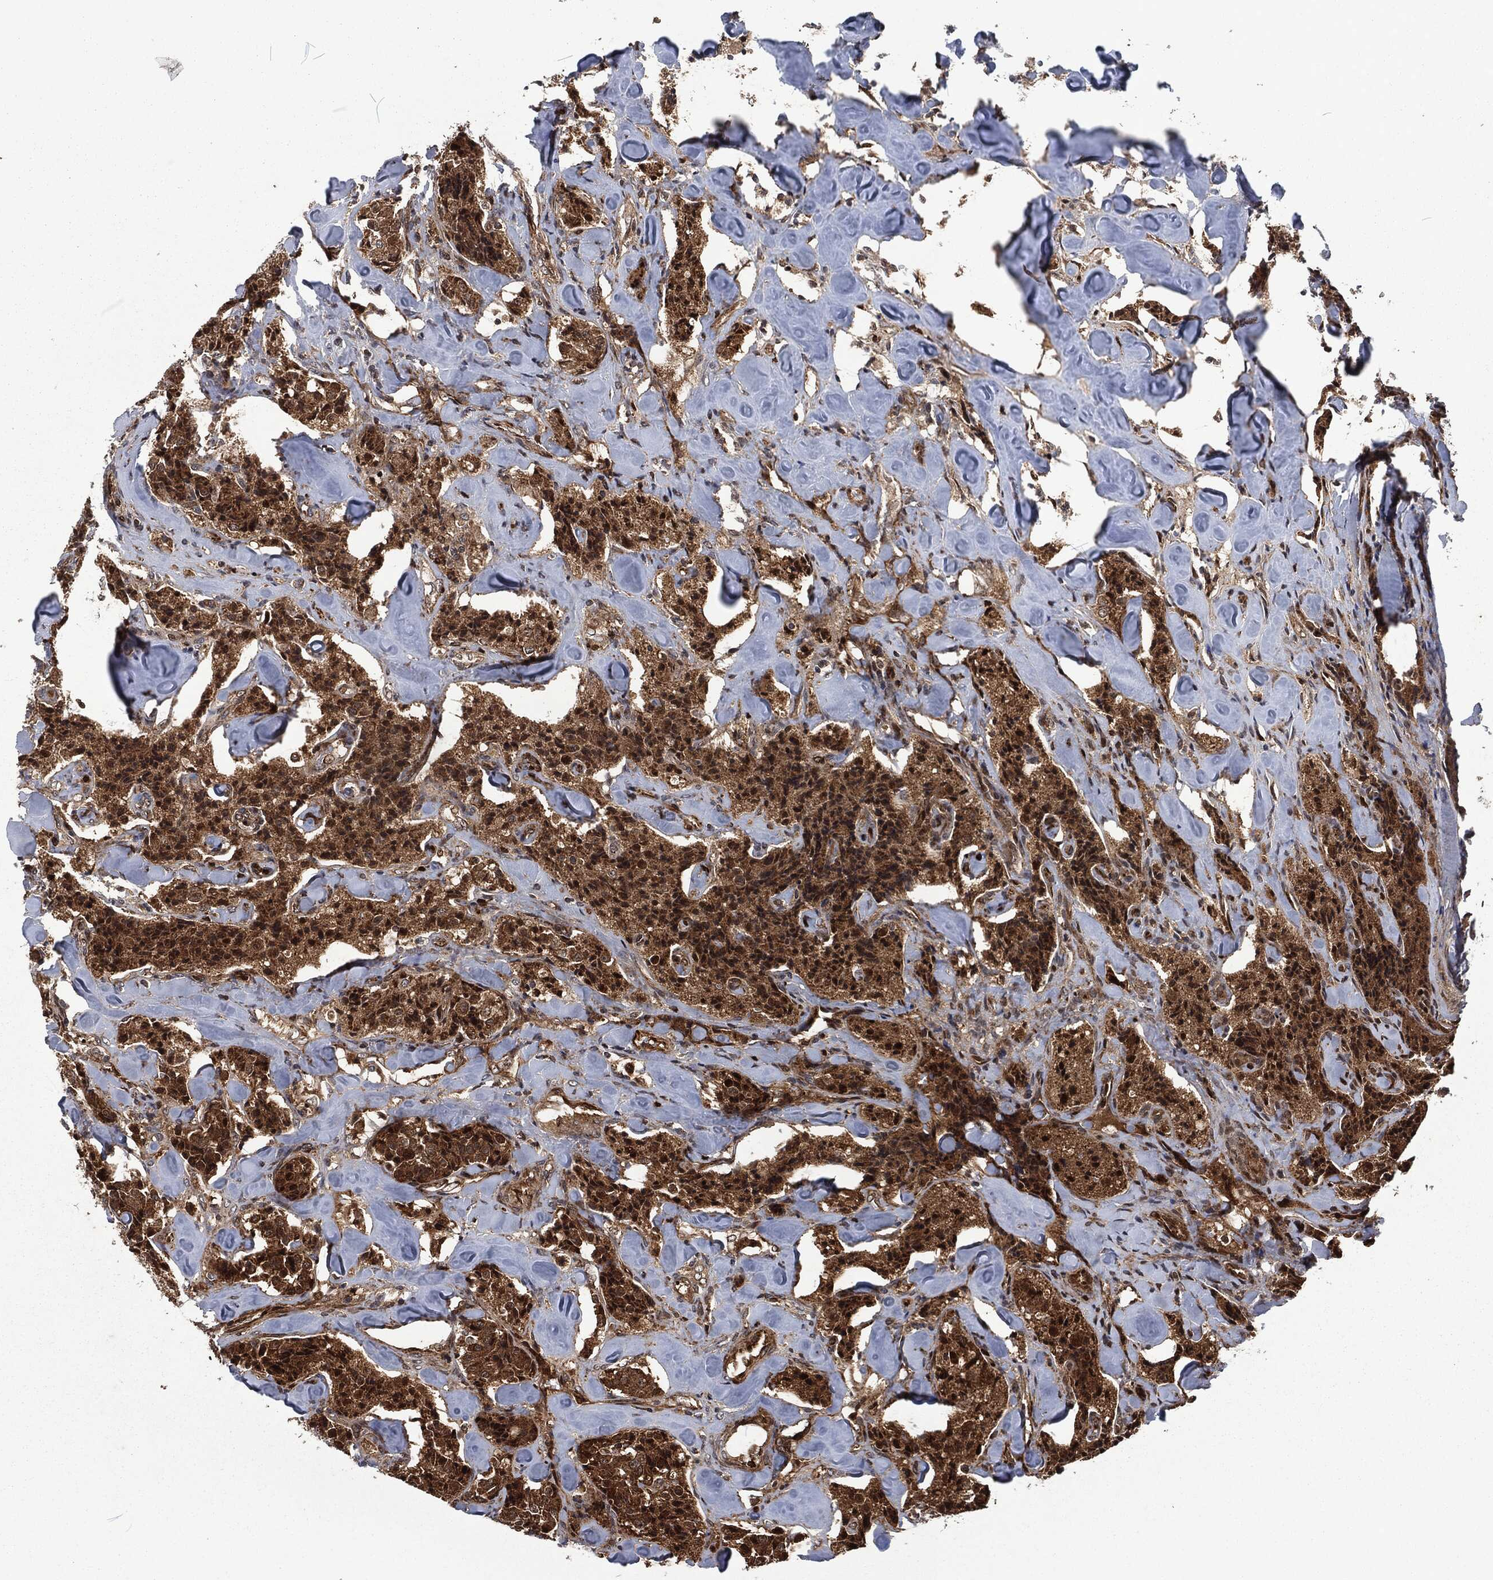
{"staining": {"intensity": "moderate", "quantity": ">75%", "location": "cytoplasmic/membranous,nuclear"}, "tissue": "carcinoid", "cell_type": "Tumor cells", "image_type": "cancer", "snomed": [{"axis": "morphology", "description": "Carcinoid, malignant, NOS"}, {"axis": "topography", "description": "Pancreas"}], "caption": "The immunohistochemical stain shows moderate cytoplasmic/membranous and nuclear staining in tumor cells of carcinoid tissue. (DAB (3,3'-diaminobenzidine) = brown stain, brightfield microscopy at high magnification).", "gene": "CMPK2", "patient": {"sex": "male", "age": 41}}